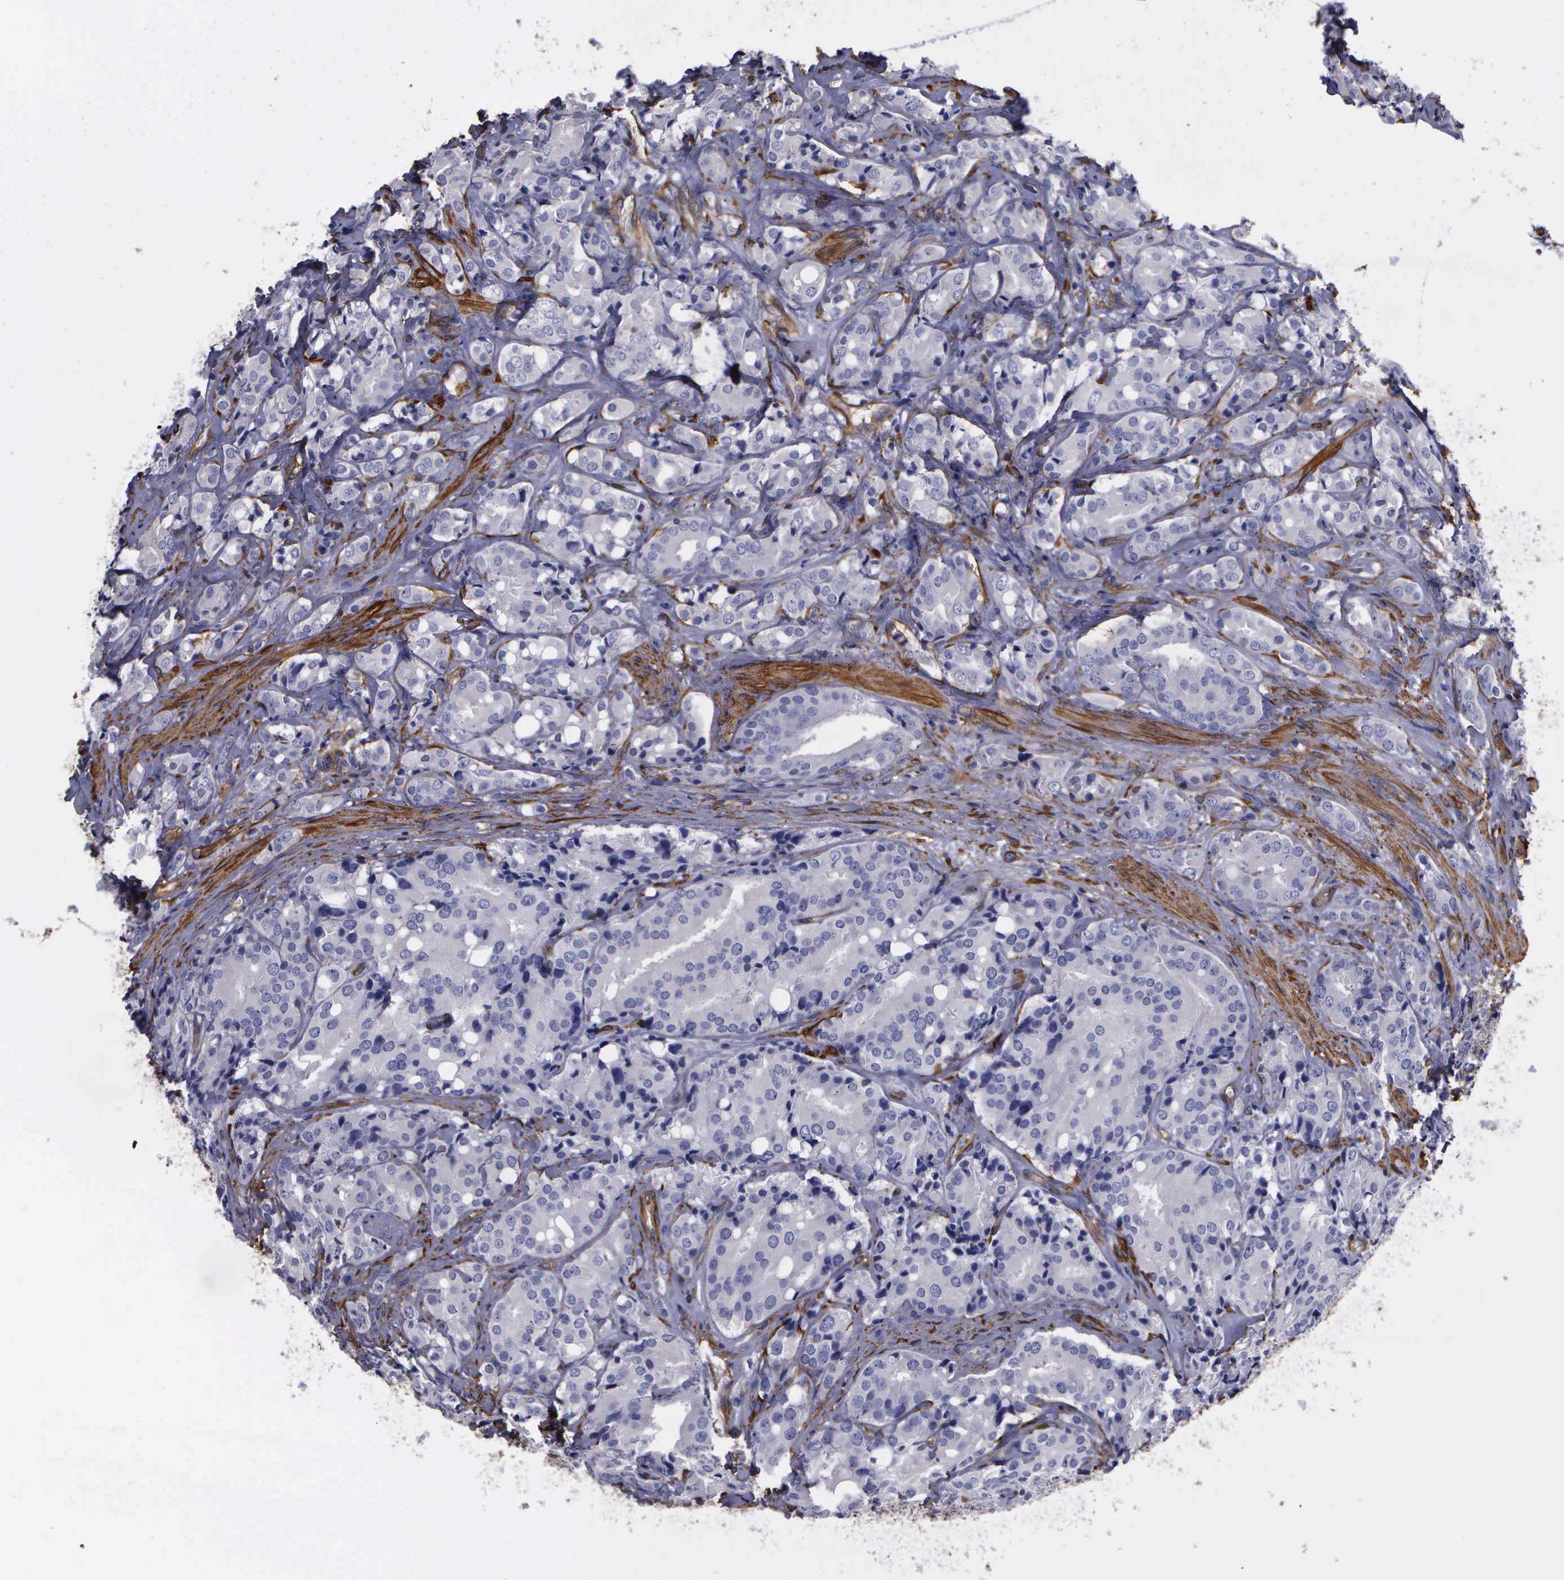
{"staining": {"intensity": "strong", "quantity": "<25%", "location": "cytoplasmic/membranous"}, "tissue": "prostate cancer", "cell_type": "Tumor cells", "image_type": "cancer", "snomed": [{"axis": "morphology", "description": "Adenocarcinoma, High grade"}, {"axis": "topography", "description": "Prostate"}], "caption": "Human prostate cancer stained with a brown dye shows strong cytoplasmic/membranous positive positivity in approximately <25% of tumor cells.", "gene": "FLNA", "patient": {"sex": "male", "age": 68}}